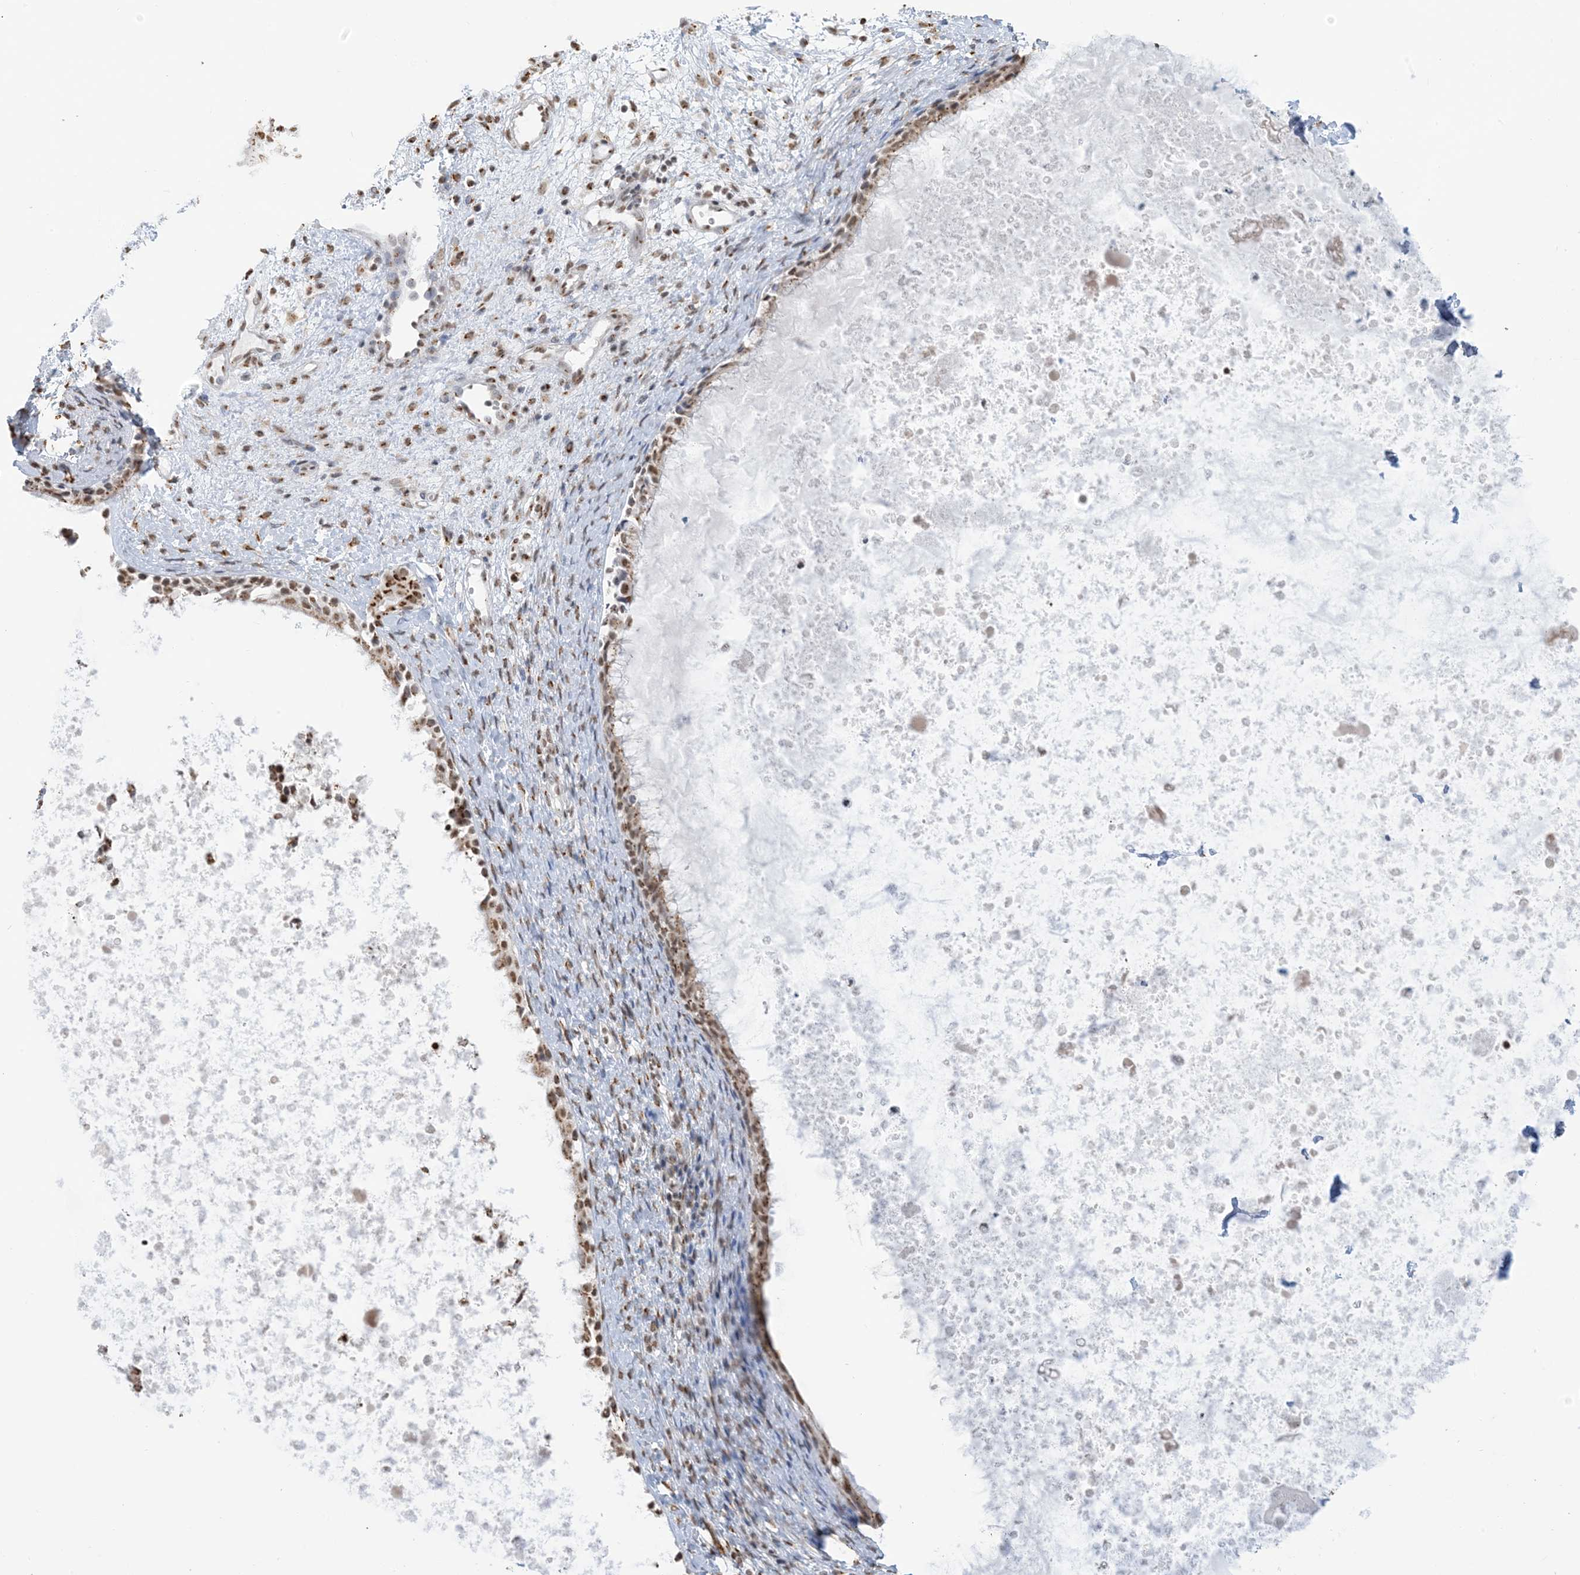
{"staining": {"intensity": "moderate", "quantity": ">75%", "location": "cytoplasmic/membranous,nuclear"}, "tissue": "nasopharynx", "cell_type": "Respiratory epithelial cells", "image_type": "normal", "snomed": [{"axis": "morphology", "description": "Normal tissue, NOS"}, {"axis": "topography", "description": "Nasopharynx"}], "caption": "Moderate cytoplasmic/membranous,nuclear staining for a protein is appreciated in about >75% of respiratory epithelial cells of benign nasopharynx using immunohistochemistry (IHC).", "gene": "GPR107", "patient": {"sex": "male", "age": 22}}